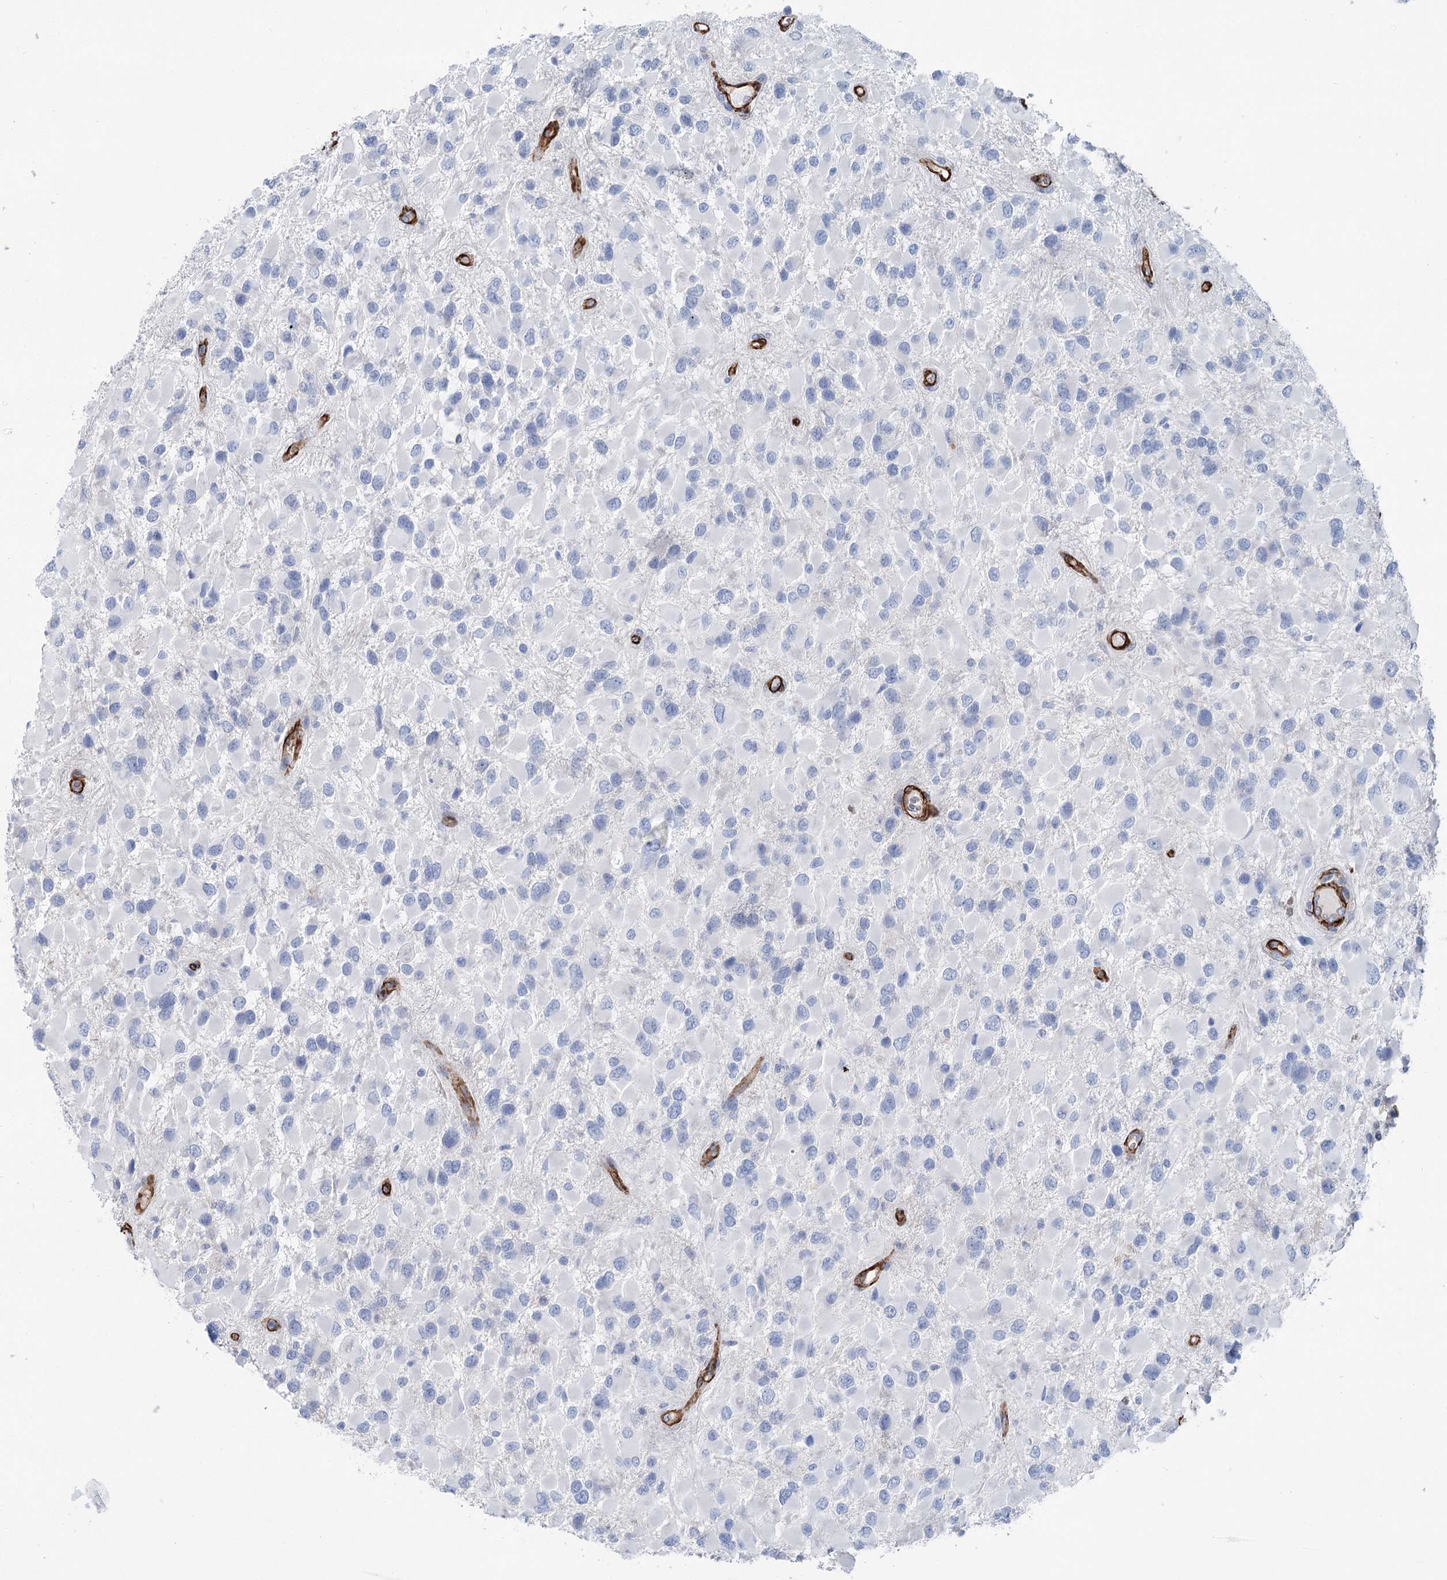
{"staining": {"intensity": "negative", "quantity": "none", "location": "none"}, "tissue": "glioma", "cell_type": "Tumor cells", "image_type": "cancer", "snomed": [{"axis": "morphology", "description": "Glioma, malignant, High grade"}, {"axis": "topography", "description": "Brain"}], "caption": "Image shows no significant protein positivity in tumor cells of malignant high-grade glioma.", "gene": "IQSEC1", "patient": {"sex": "male", "age": 53}}